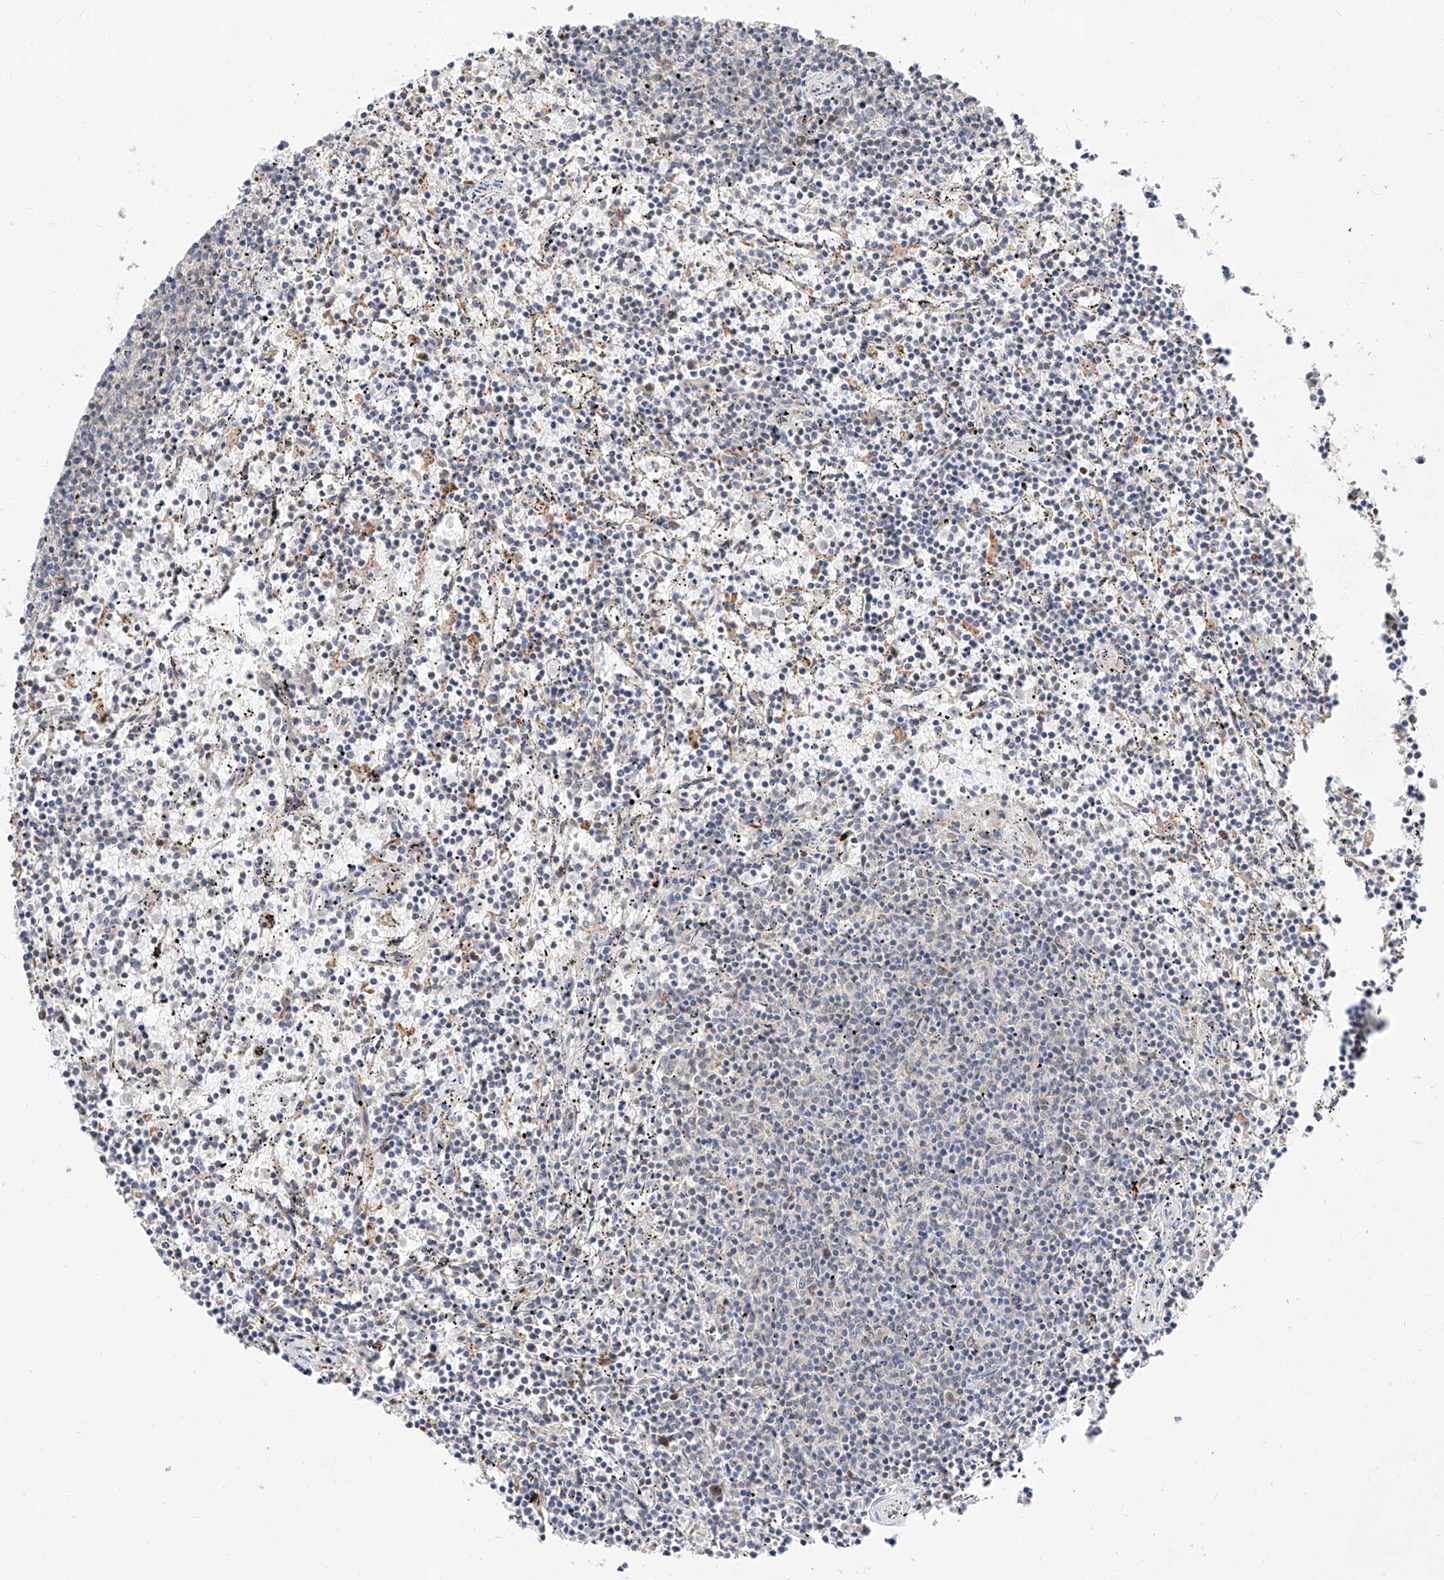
{"staining": {"intensity": "negative", "quantity": "none", "location": "none"}, "tissue": "lymphoma", "cell_type": "Tumor cells", "image_type": "cancer", "snomed": [{"axis": "morphology", "description": "Malignant lymphoma, non-Hodgkin's type, Low grade"}, {"axis": "topography", "description": "Spleen"}], "caption": "Low-grade malignant lymphoma, non-Hodgkin's type stained for a protein using IHC shows no staining tumor cells.", "gene": "DIRAS3", "patient": {"sex": "female", "age": 50}}